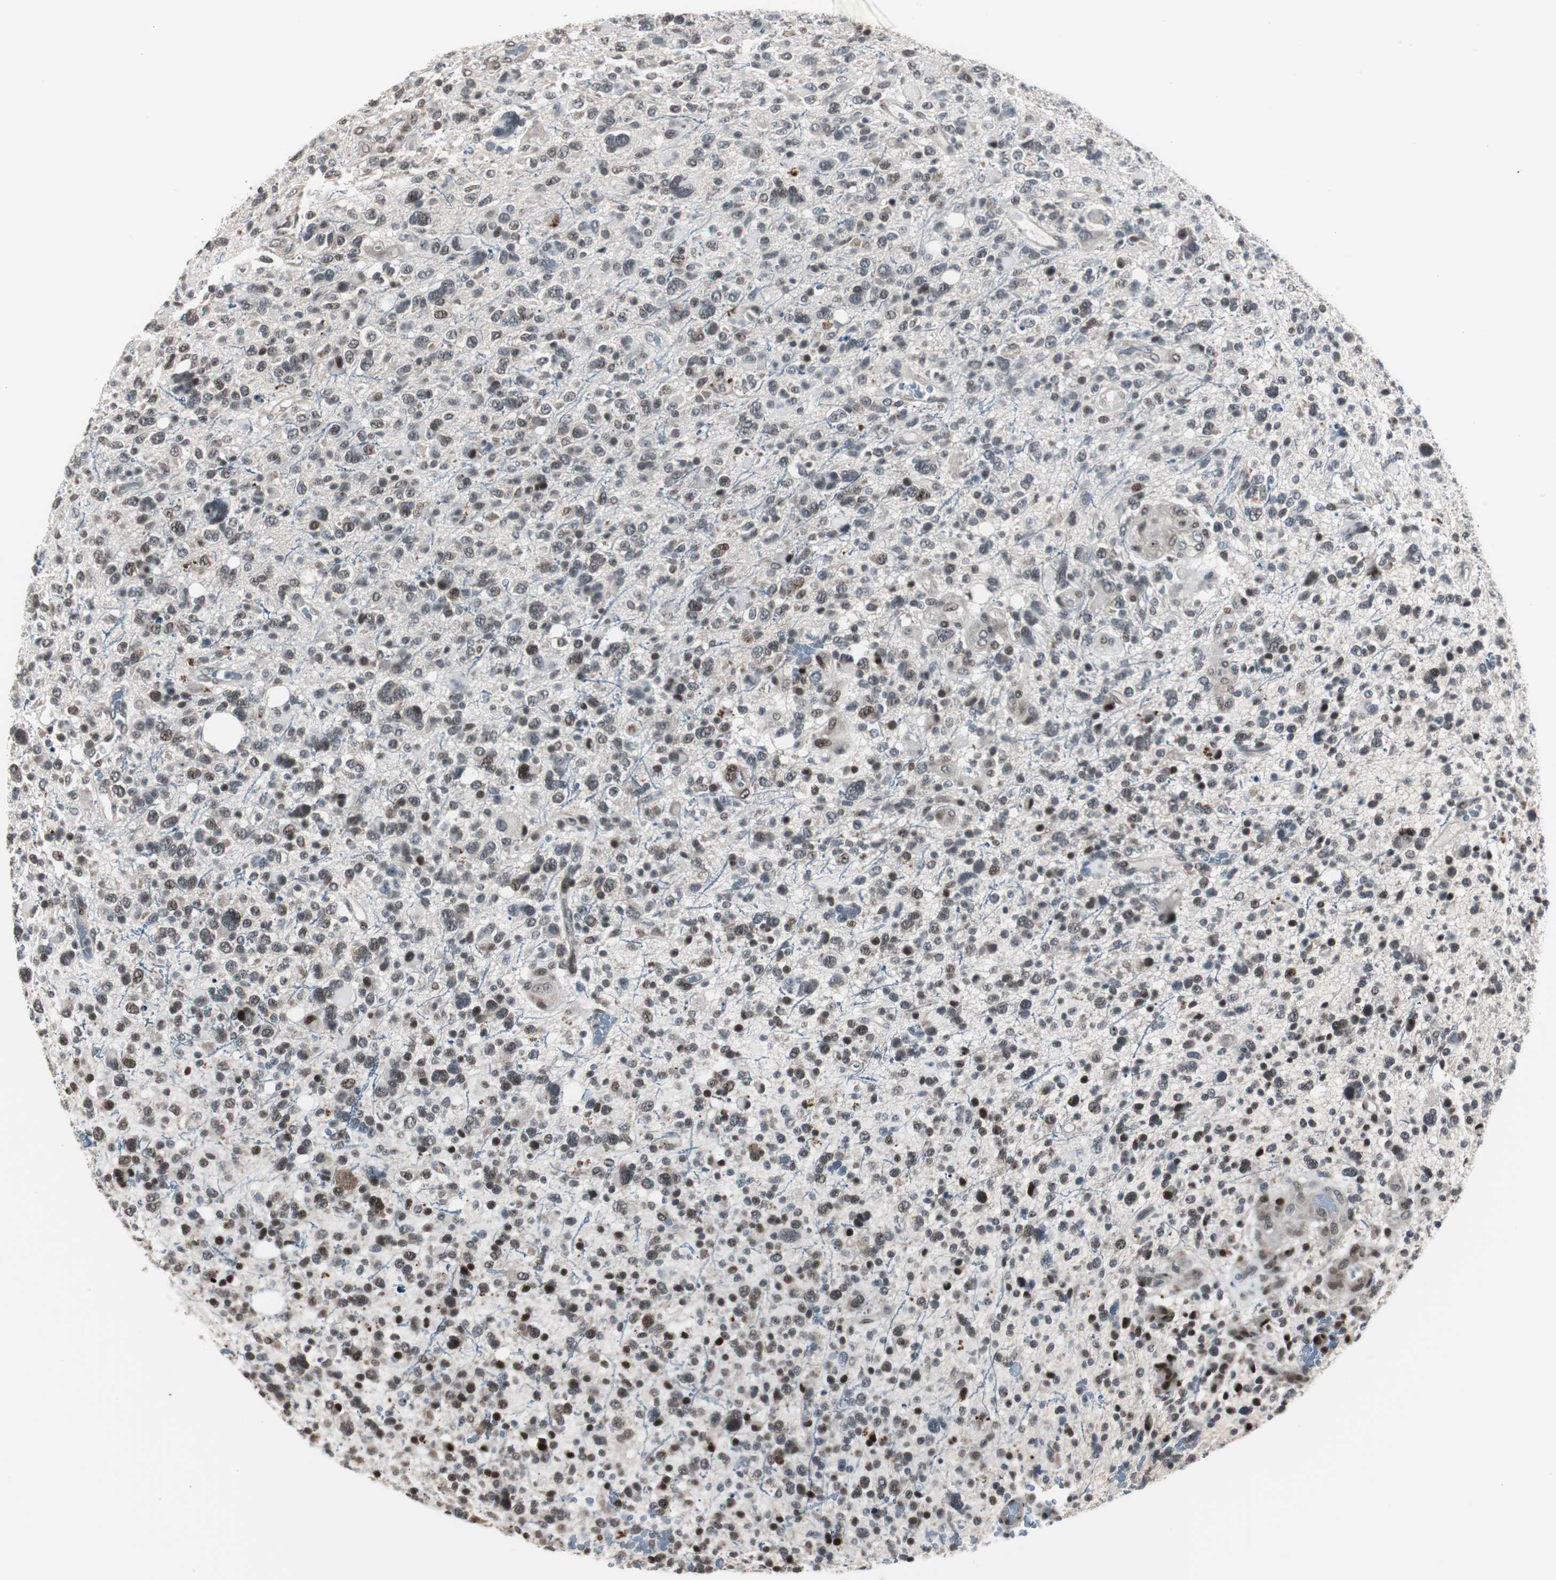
{"staining": {"intensity": "weak", "quantity": "<25%", "location": "cytoplasmic/membranous,nuclear"}, "tissue": "glioma", "cell_type": "Tumor cells", "image_type": "cancer", "snomed": [{"axis": "morphology", "description": "Glioma, malignant, High grade"}, {"axis": "topography", "description": "Brain"}], "caption": "IHC of human glioma displays no expression in tumor cells.", "gene": "BOLA1", "patient": {"sex": "male", "age": 48}}